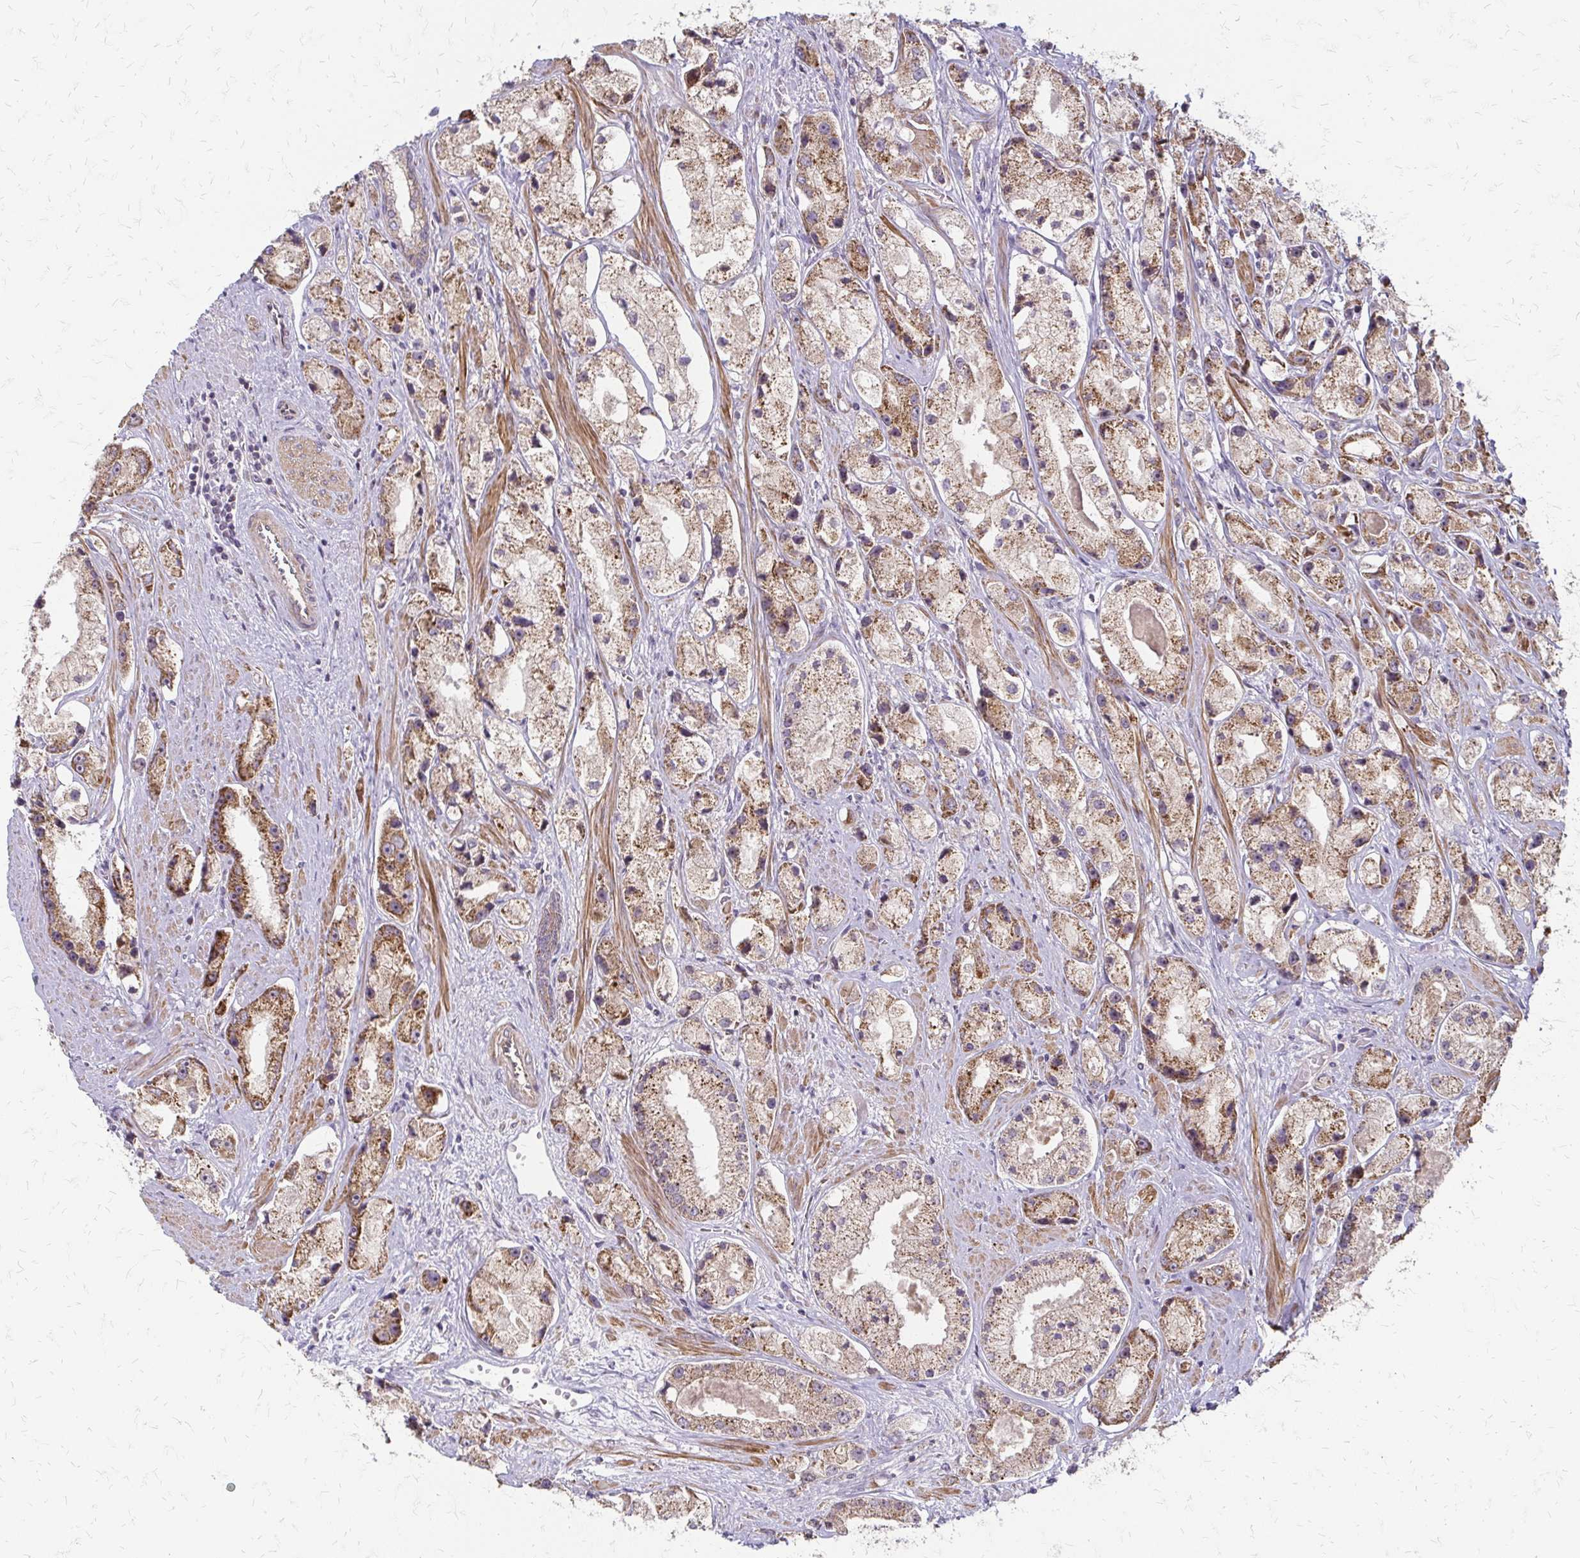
{"staining": {"intensity": "moderate", "quantity": ">75%", "location": "cytoplasmic/membranous"}, "tissue": "prostate cancer", "cell_type": "Tumor cells", "image_type": "cancer", "snomed": [{"axis": "morphology", "description": "Adenocarcinoma, High grade"}, {"axis": "topography", "description": "Prostate"}], "caption": "Human adenocarcinoma (high-grade) (prostate) stained for a protein (brown) reveals moderate cytoplasmic/membranous positive expression in approximately >75% of tumor cells.", "gene": "ZNF383", "patient": {"sex": "male", "age": 67}}